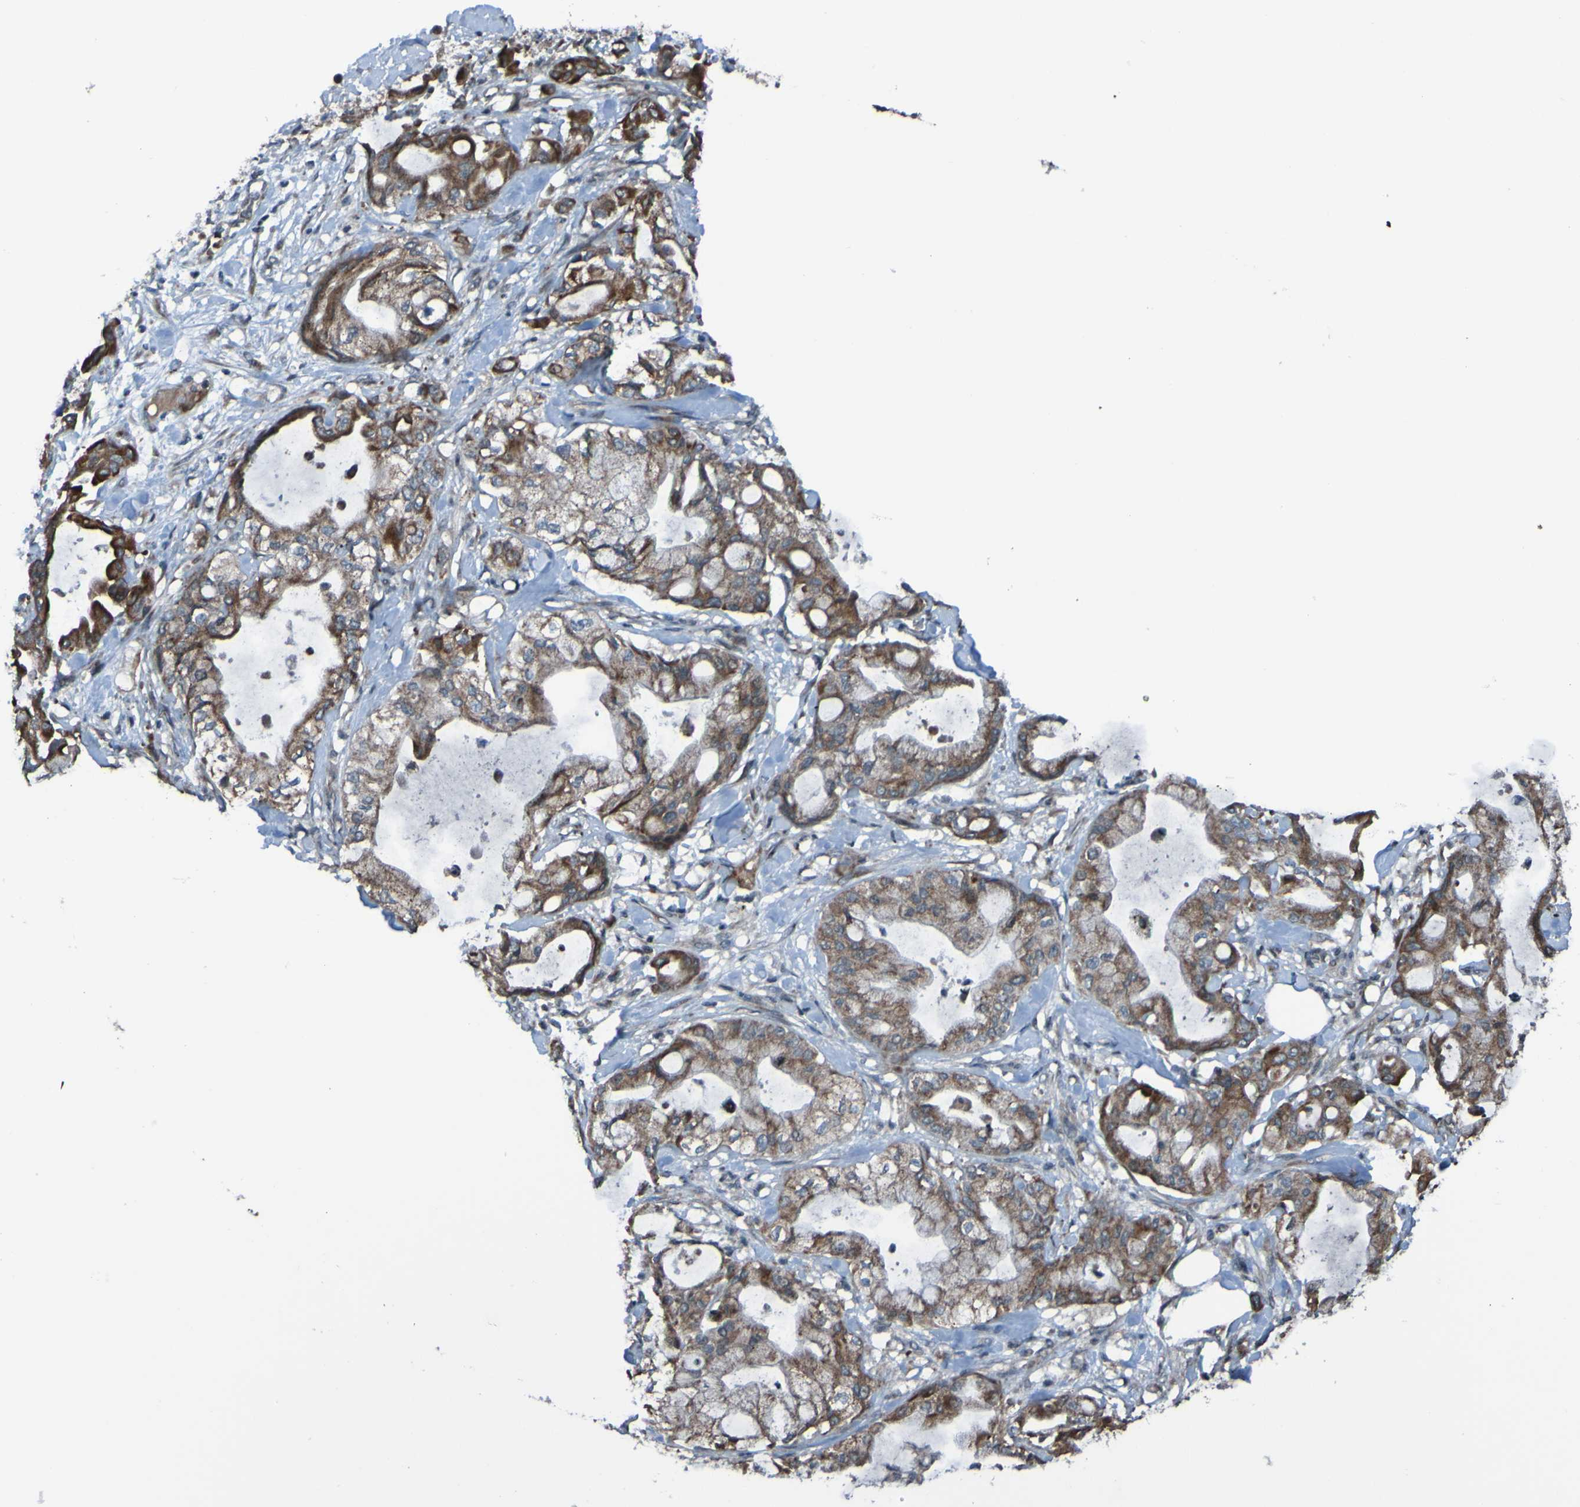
{"staining": {"intensity": "moderate", "quantity": ">75%", "location": "cytoplasmic/membranous"}, "tissue": "pancreatic cancer", "cell_type": "Tumor cells", "image_type": "cancer", "snomed": [{"axis": "morphology", "description": "Adenocarcinoma, NOS"}, {"axis": "morphology", "description": "Adenocarcinoma, metastatic, NOS"}, {"axis": "topography", "description": "Lymph node"}, {"axis": "topography", "description": "Pancreas"}, {"axis": "topography", "description": "Duodenum"}], "caption": "Pancreatic cancer tissue exhibits moderate cytoplasmic/membranous expression in about >75% of tumor cells", "gene": "UNG", "patient": {"sex": "female", "age": 64}}